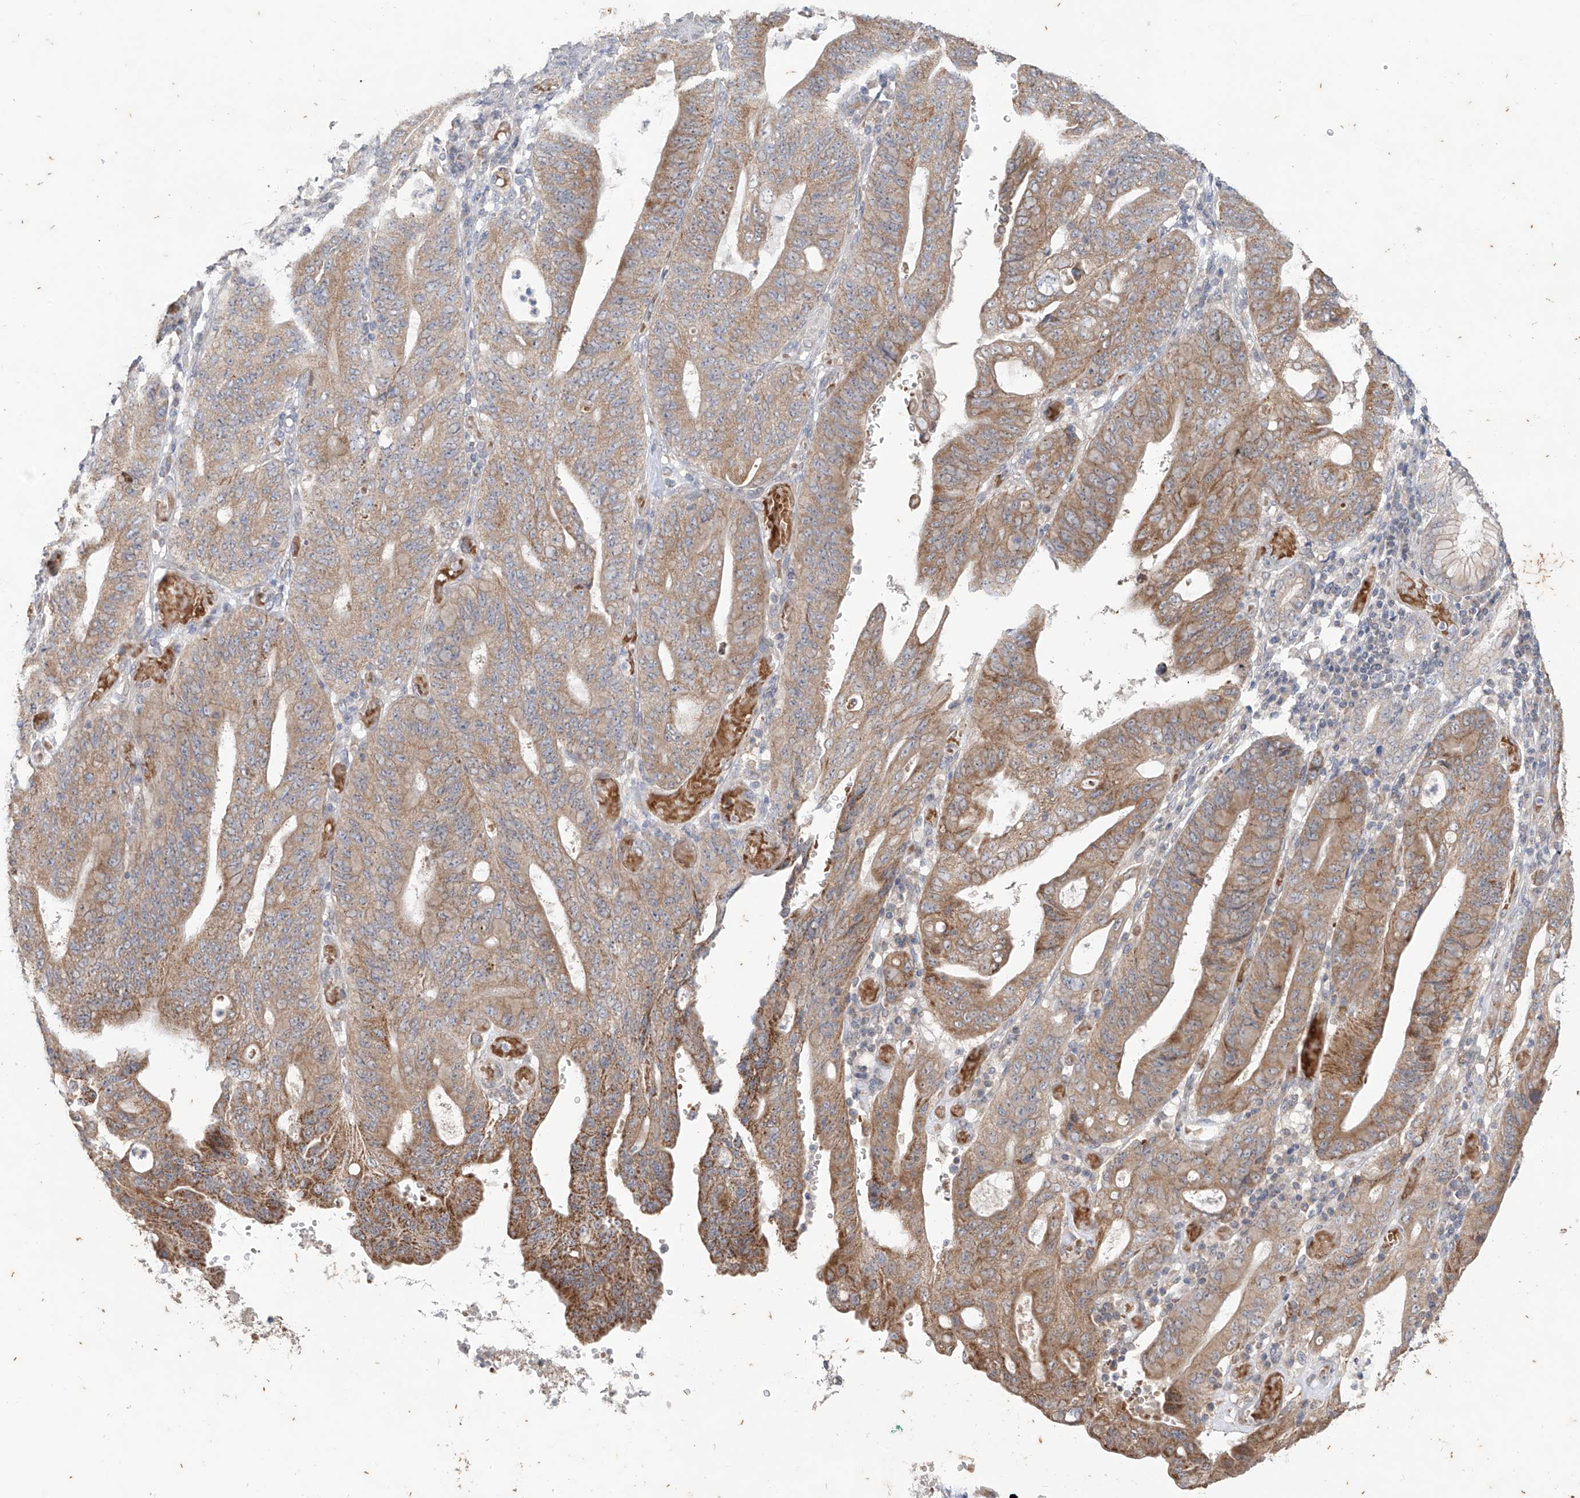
{"staining": {"intensity": "moderate", "quantity": ">75%", "location": "cytoplasmic/membranous"}, "tissue": "stomach cancer", "cell_type": "Tumor cells", "image_type": "cancer", "snomed": [{"axis": "morphology", "description": "Adenocarcinoma, NOS"}, {"axis": "topography", "description": "Stomach"}], "caption": "This photomicrograph displays immunohistochemistry (IHC) staining of human stomach cancer, with medium moderate cytoplasmic/membranous positivity in about >75% of tumor cells.", "gene": "MTUS2", "patient": {"sex": "female", "age": 73}}